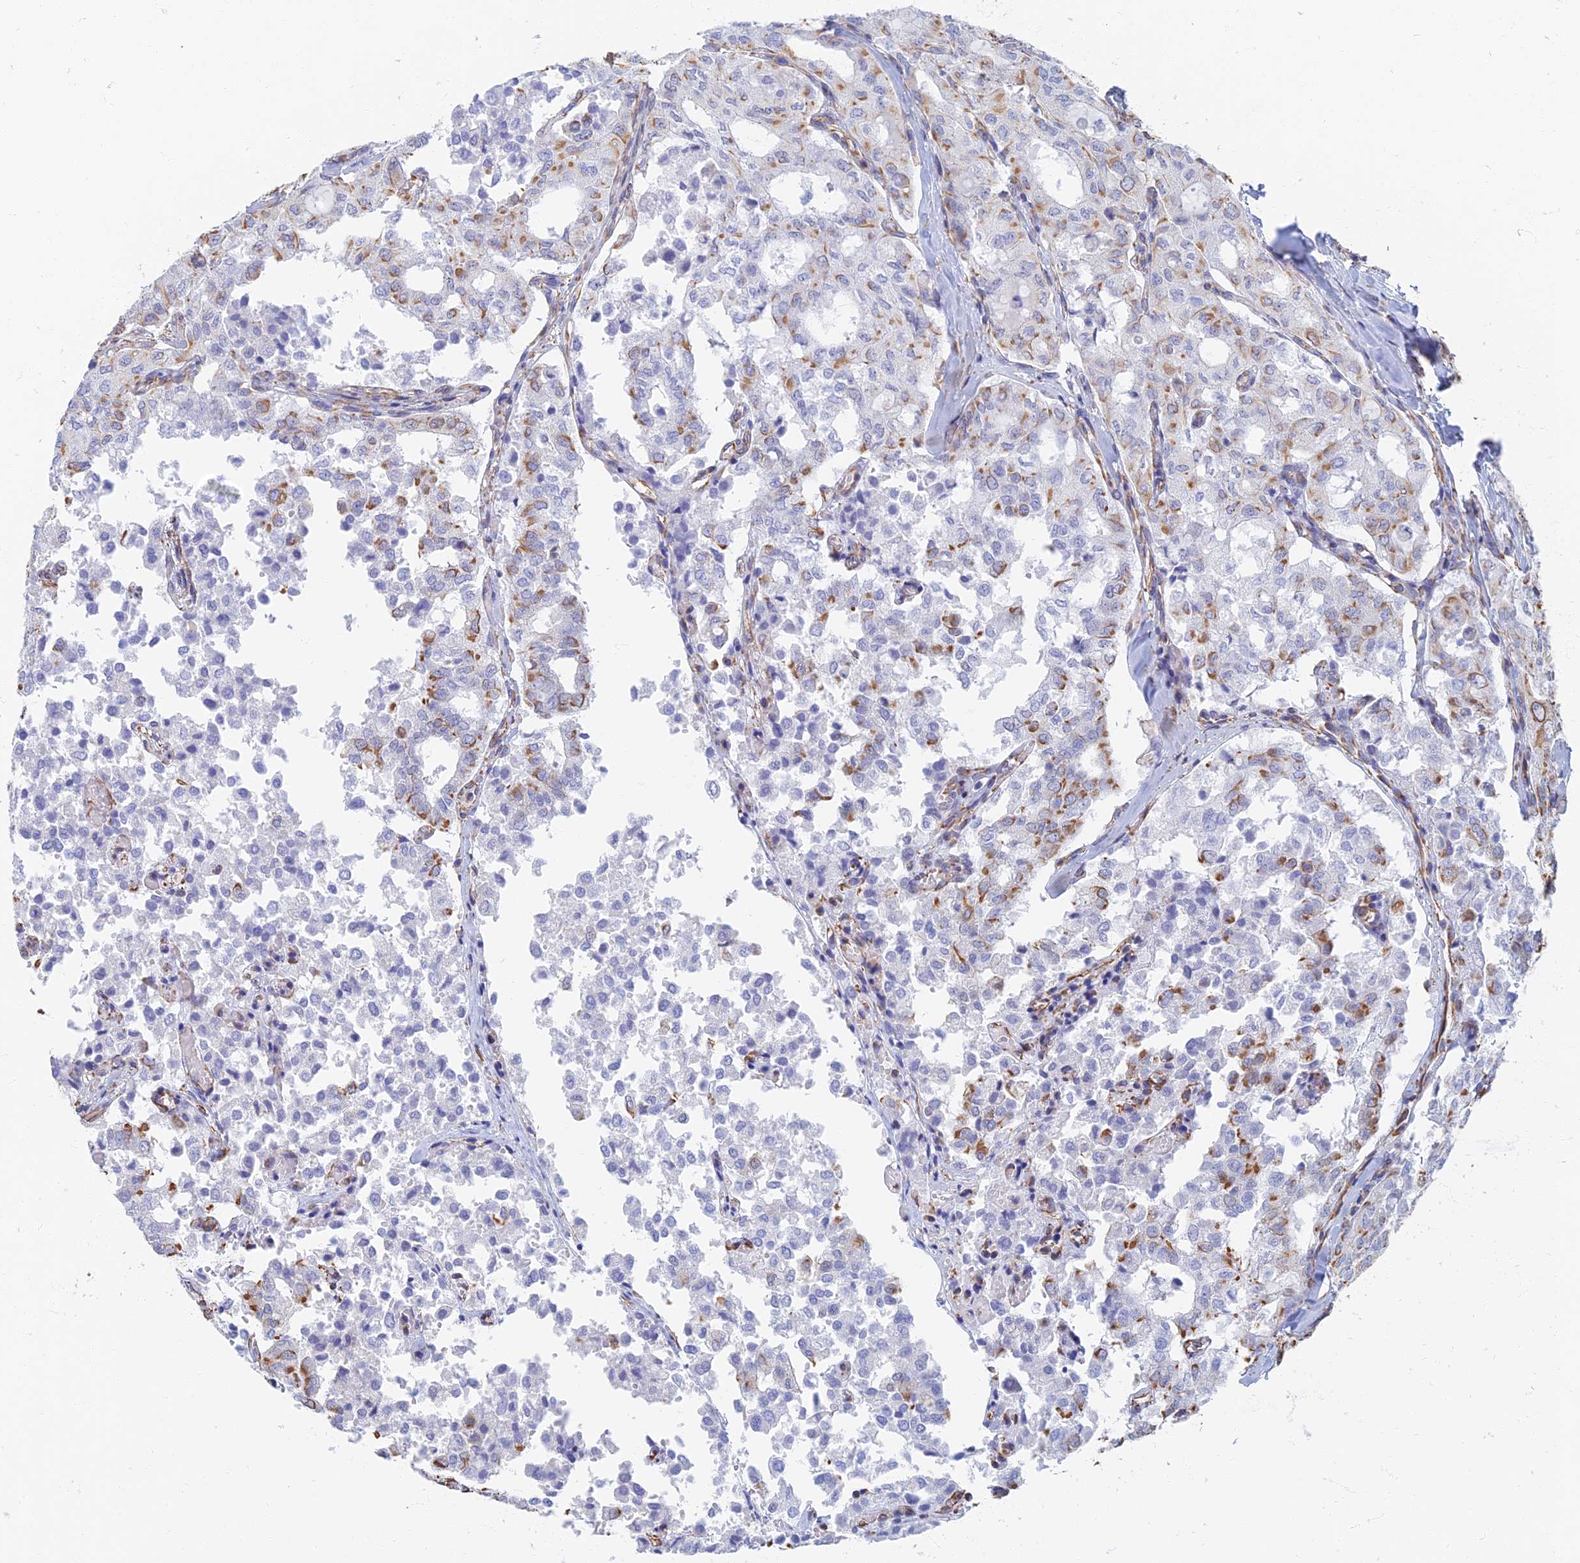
{"staining": {"intensity": "moderate", "quantity": "<25%", "location": "cytoplasmic/membranous"}, "tissue": "thyroid cancer", "cell_type": "Tumor cells", "image_type": "cancer", "snomed": [{"axis": "morphology", "description": "Follicular adenoma carcinoma, NOS"}, {"axis": "topography", "description": "Thyroid gland"}], "caption": "Immunohistochemical staining of thyroid follicular adenoma carcinoma demonstrates moderate cytoplasmic/membranous protein staining in approximately <25% of tumor cells. (Brightfield microscopy of DAB IHC at high magnification).", "gene": "RMC1", "patient": {"sex": "male", "age": 75}}